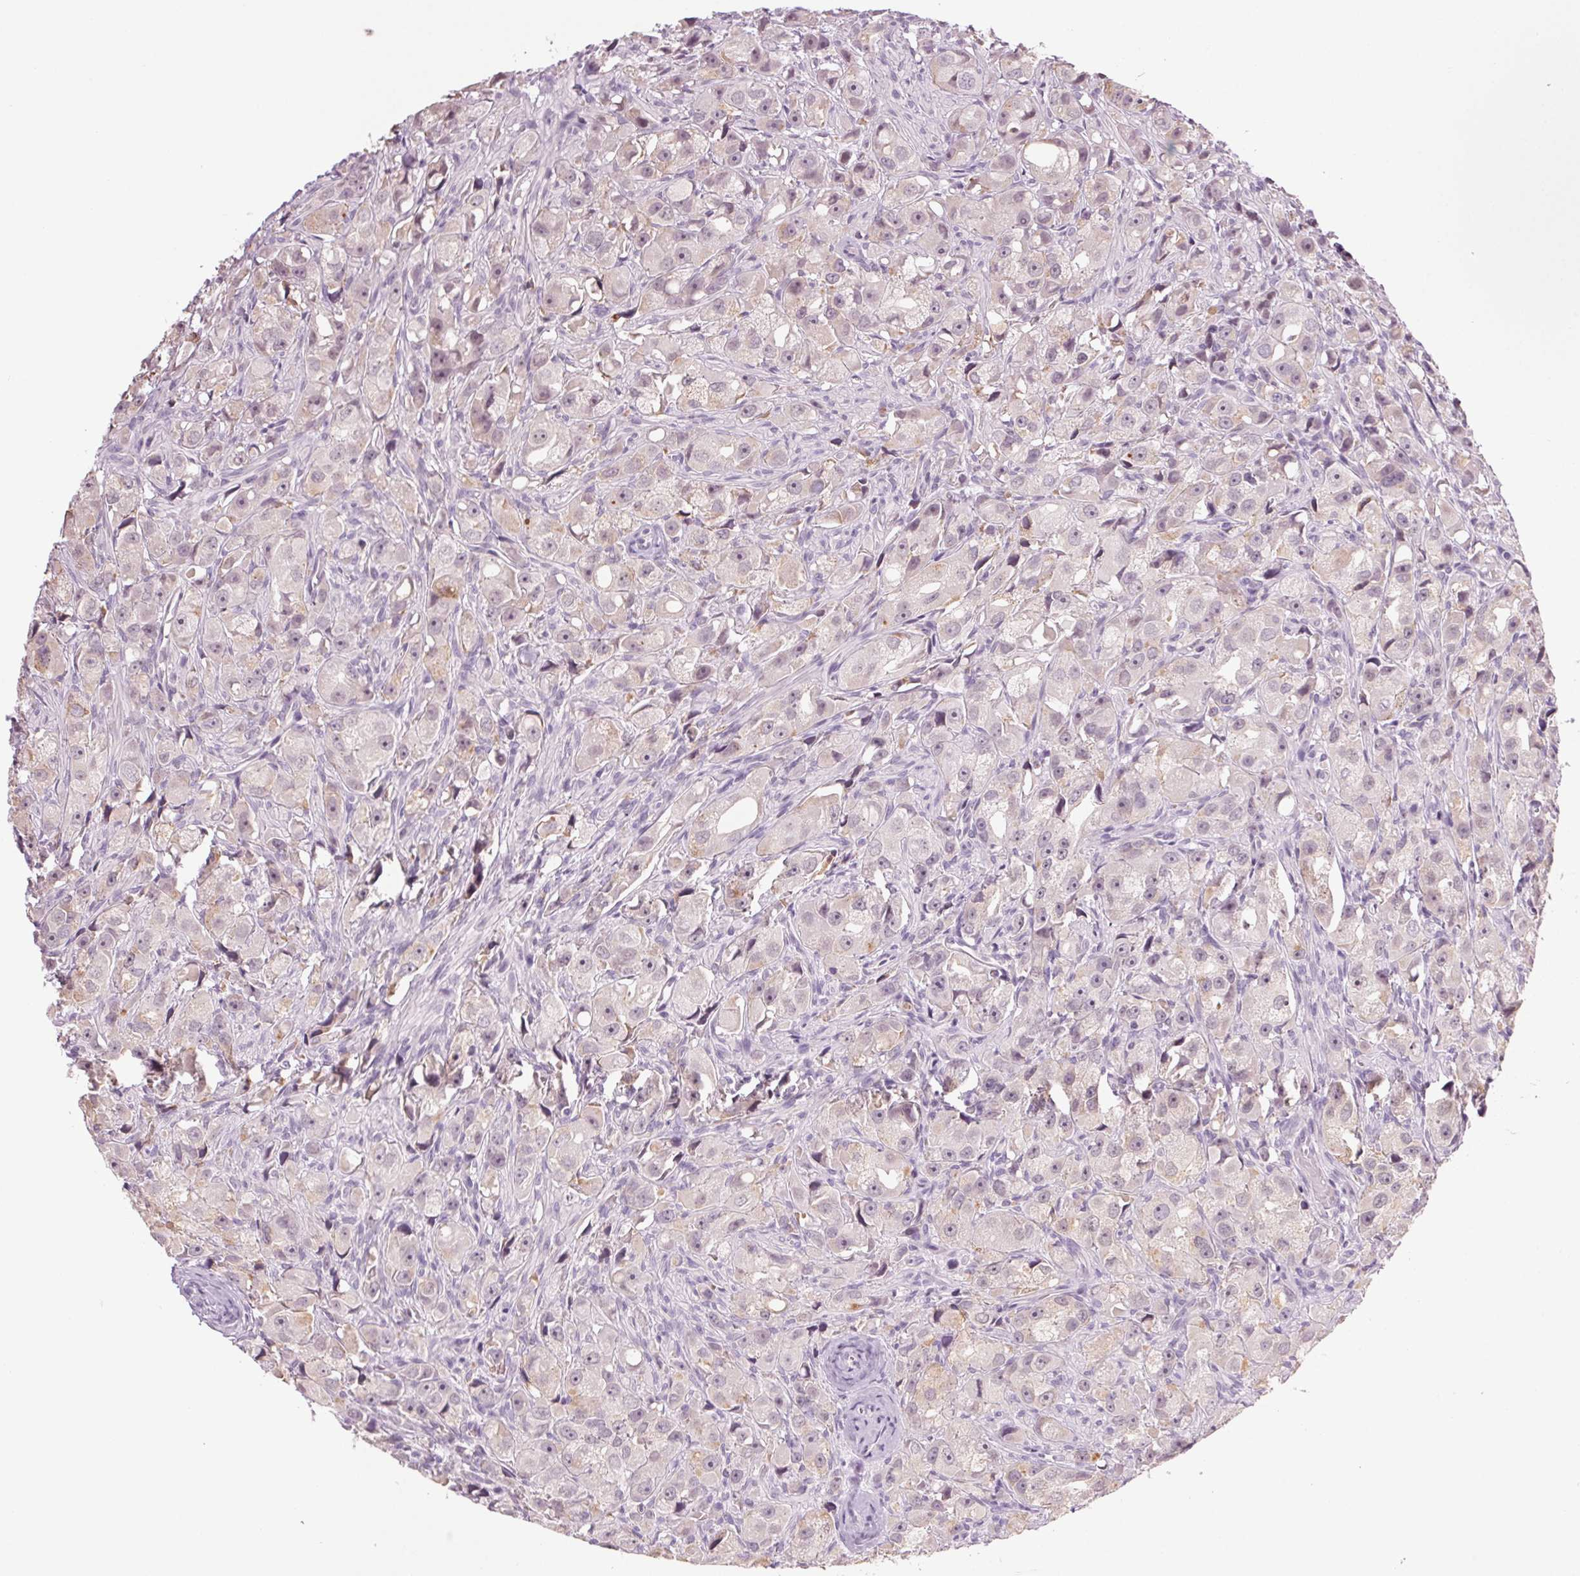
{"staining": {"intensity": "negative", "quantity": "none", "location": "none"}, "tissue": "prostate cancer", "cell_type": "Tumor cells", "image_type": "cancer", "snomed": [{"axis": "morphology", "description": "Adenocarcinoma, High grade"}, {"axis": "topography", "description": "Prostate"}], "caption": "Immunohistochemistry micrograph of human prostate high-grade adenocarcinoma stained for a protein (brown), which demonstrates no expression in tumor cells. The staining is performed using DAB brown chromogen with nuclei counter-stained in using hematoxylin.", "gene": "MPO", "patient": {"sex": "male", "age": 75}}